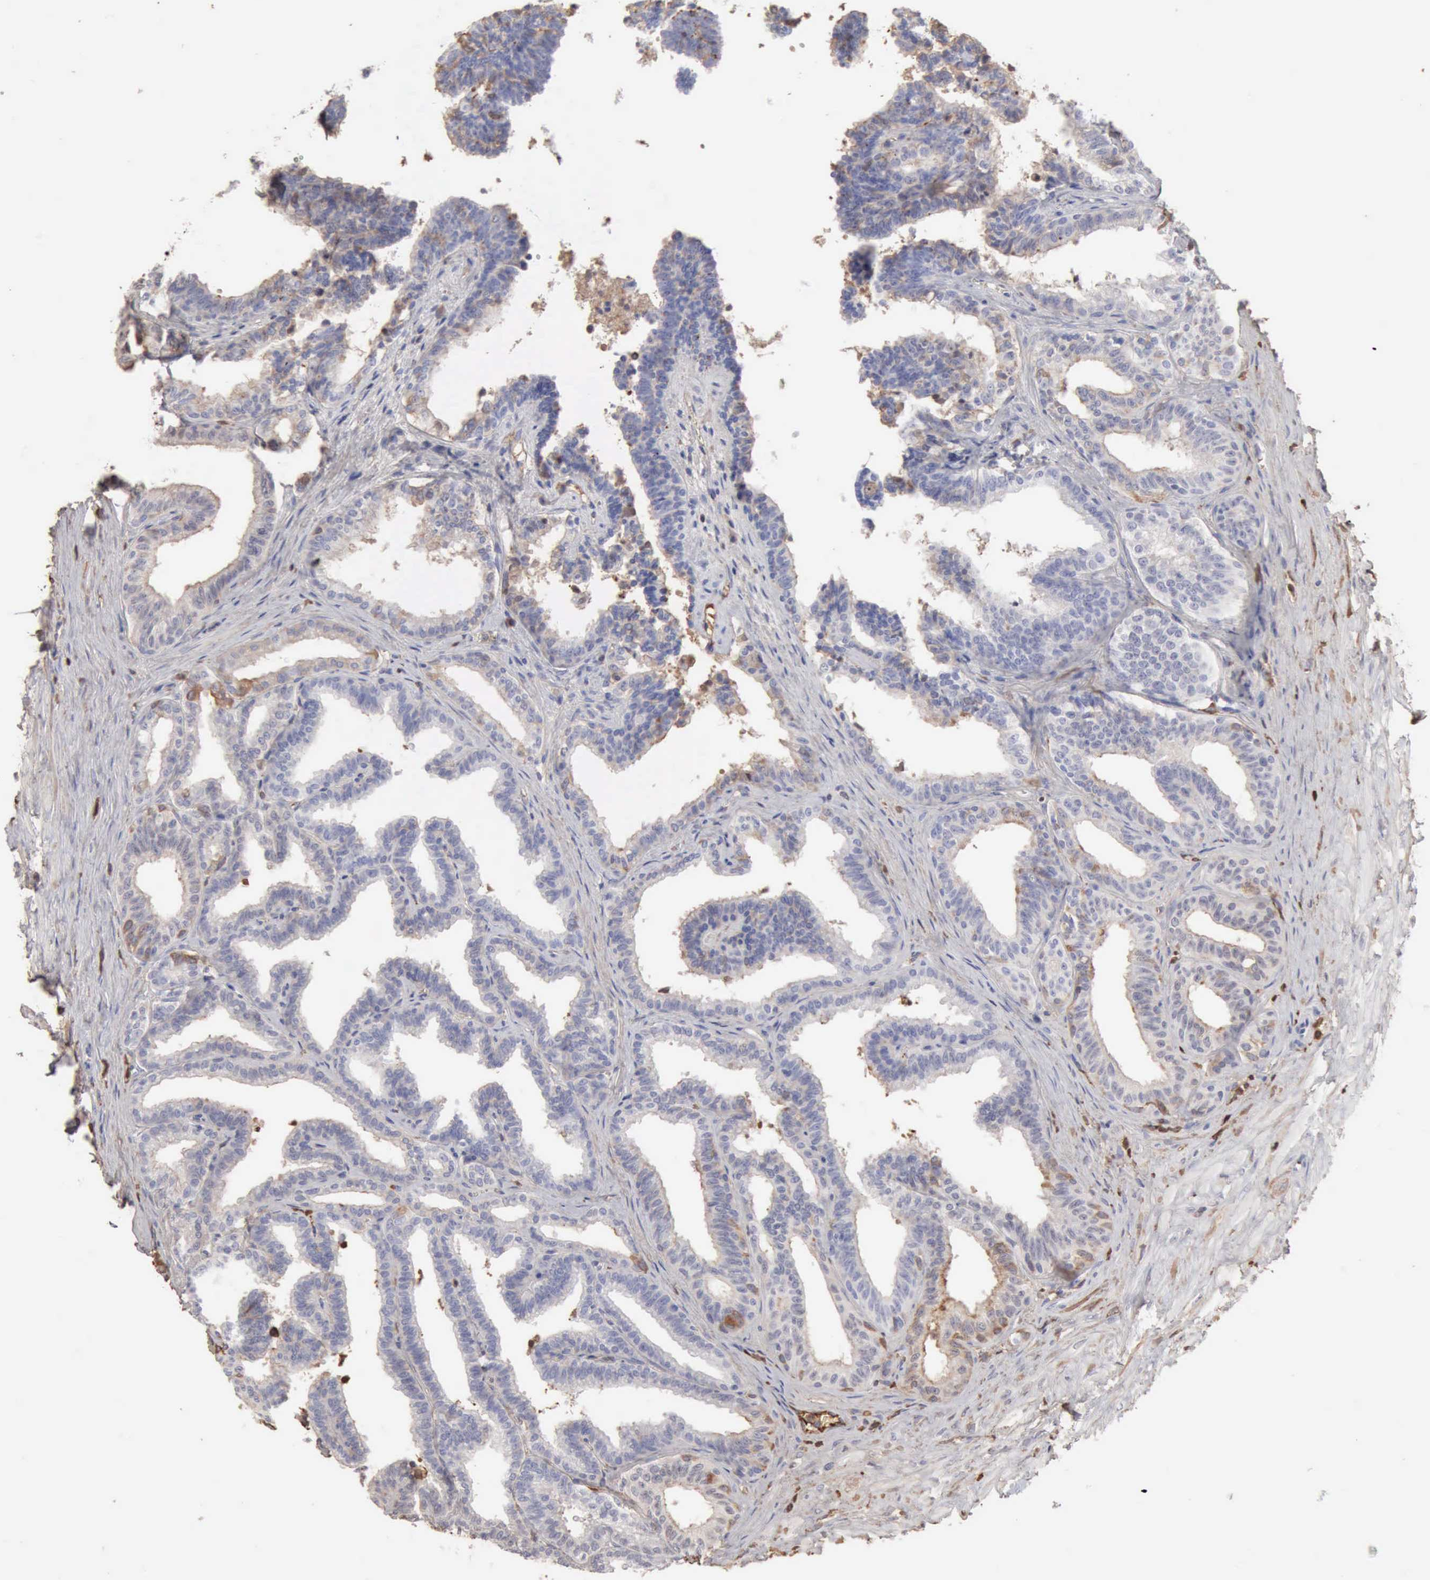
{"staining": {"intensity": "negative", "quantity": "none", "location": "none"}, "tissue": "seminal vesicle", "cell_type": "Glandular cells", "image_type": "normal", "snomed": [{"axis": "morphology", "description": "Normal tissue, NOS"}, {"axis": "topography", "description": "Seminal veicle"}], "caption": "There is no significant positivity in glandular cells of seminal vesicle. (Brightfield microscopy of DAB (3,3'-diaminobenzidine) IHC at high magnification).", "gene": "SERPINA1", "patient": {"sex": "male", "age": 26}}